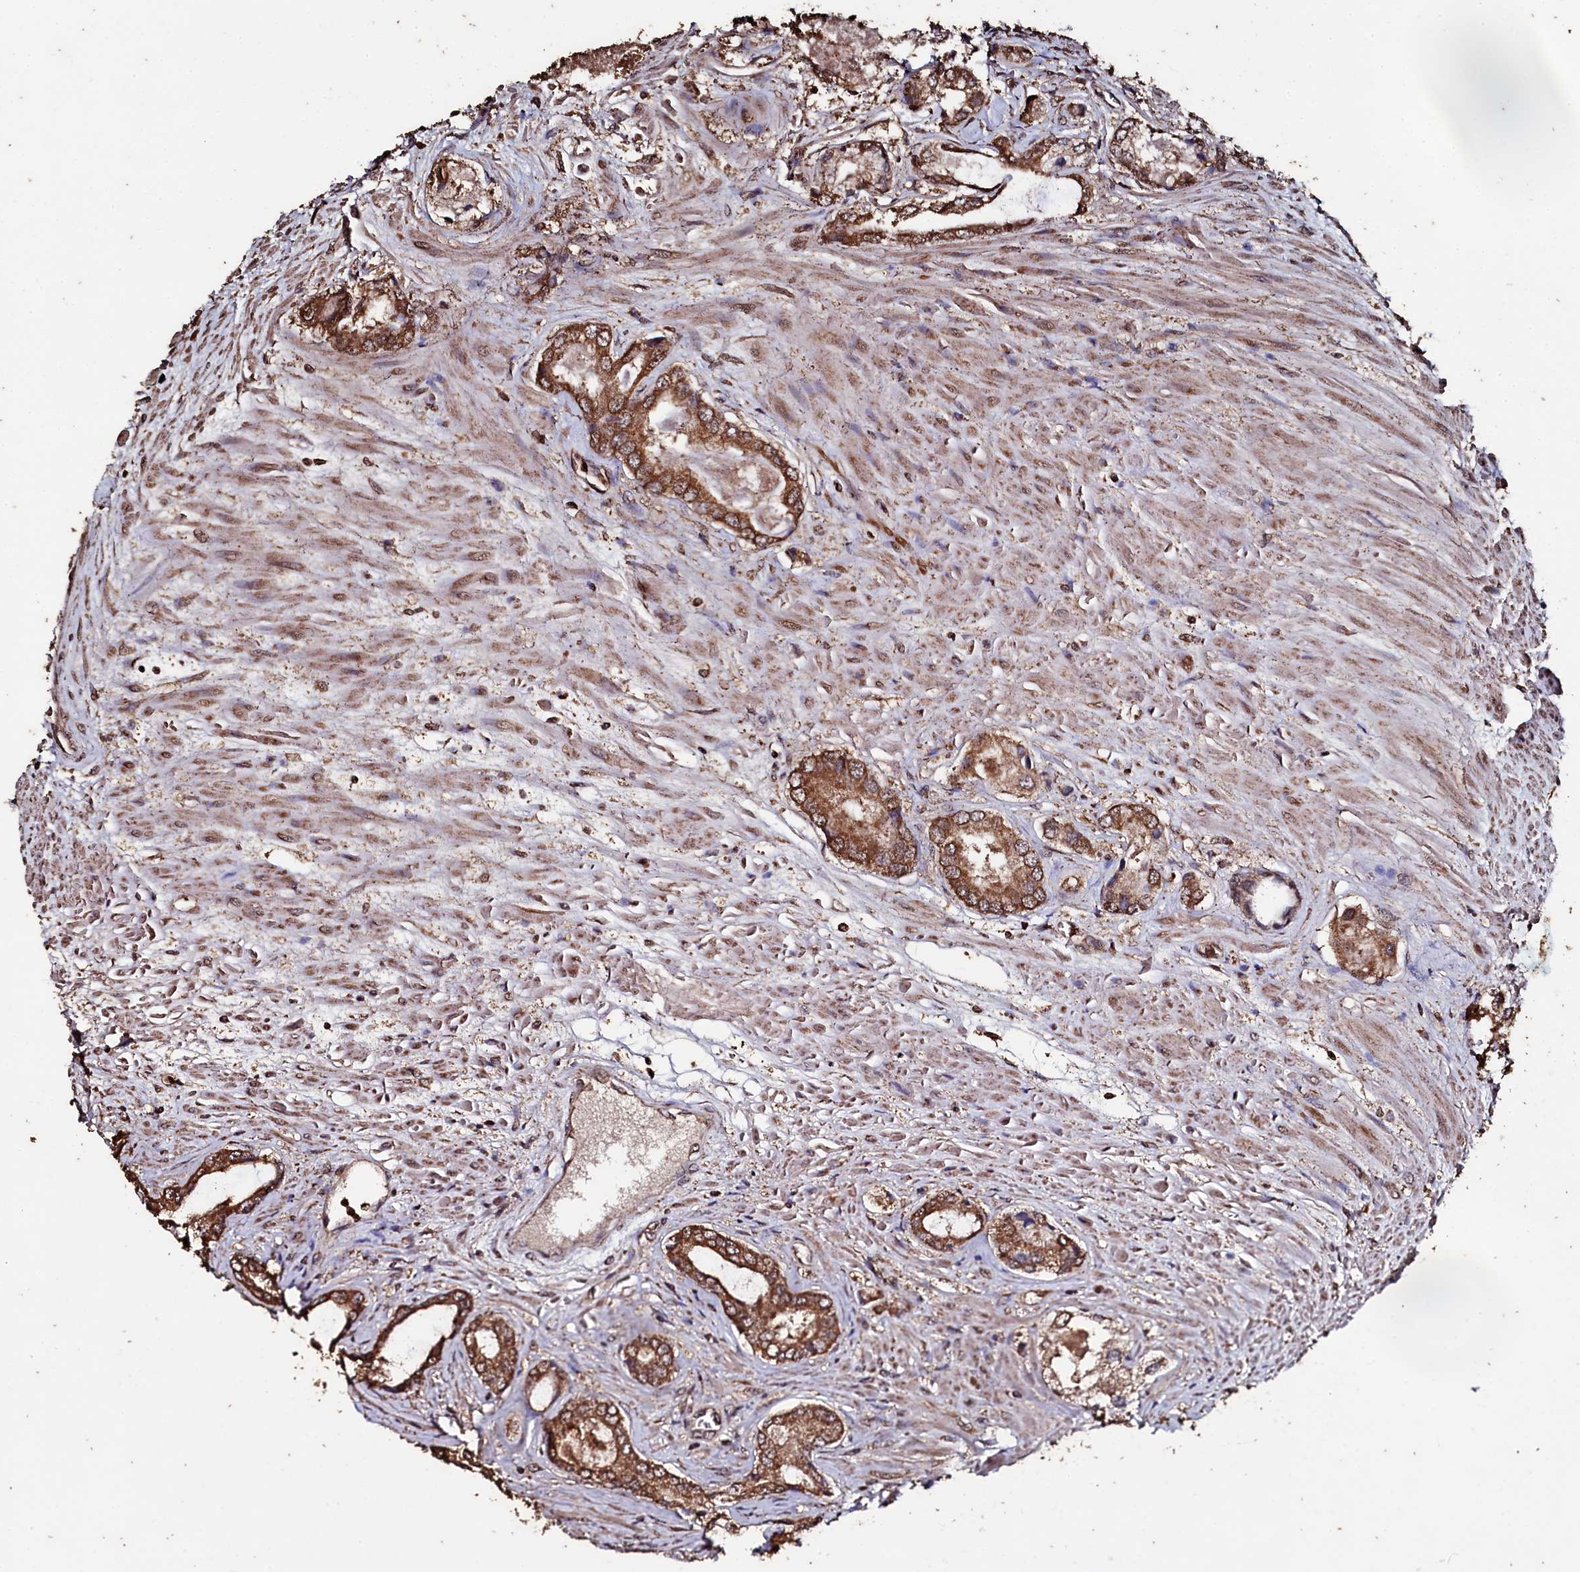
{"staining": {"intensity": "moderate", "quantity": ">75%", "location": "cytoplasmic/membranous"}, "tissue": "prostate cancer", "cell_type": "Tumor cells", "image_type": "cancer", "snomed": [{"axis": "morphology", "description": "Adenocarcinoma, Low grade"}, {"axis": "topography", "description": "Prostate"}], "caption": "Immunohistochemistry (DAB) staining of prostate cancer shows moderate cytoplasmic/membranous protein staining in approximately >75% of tumor cells. (IHC, brightfield microscopy, high magnification).", "gene": "FAAP24", "patient": {"sex": "male", "age": 68}}